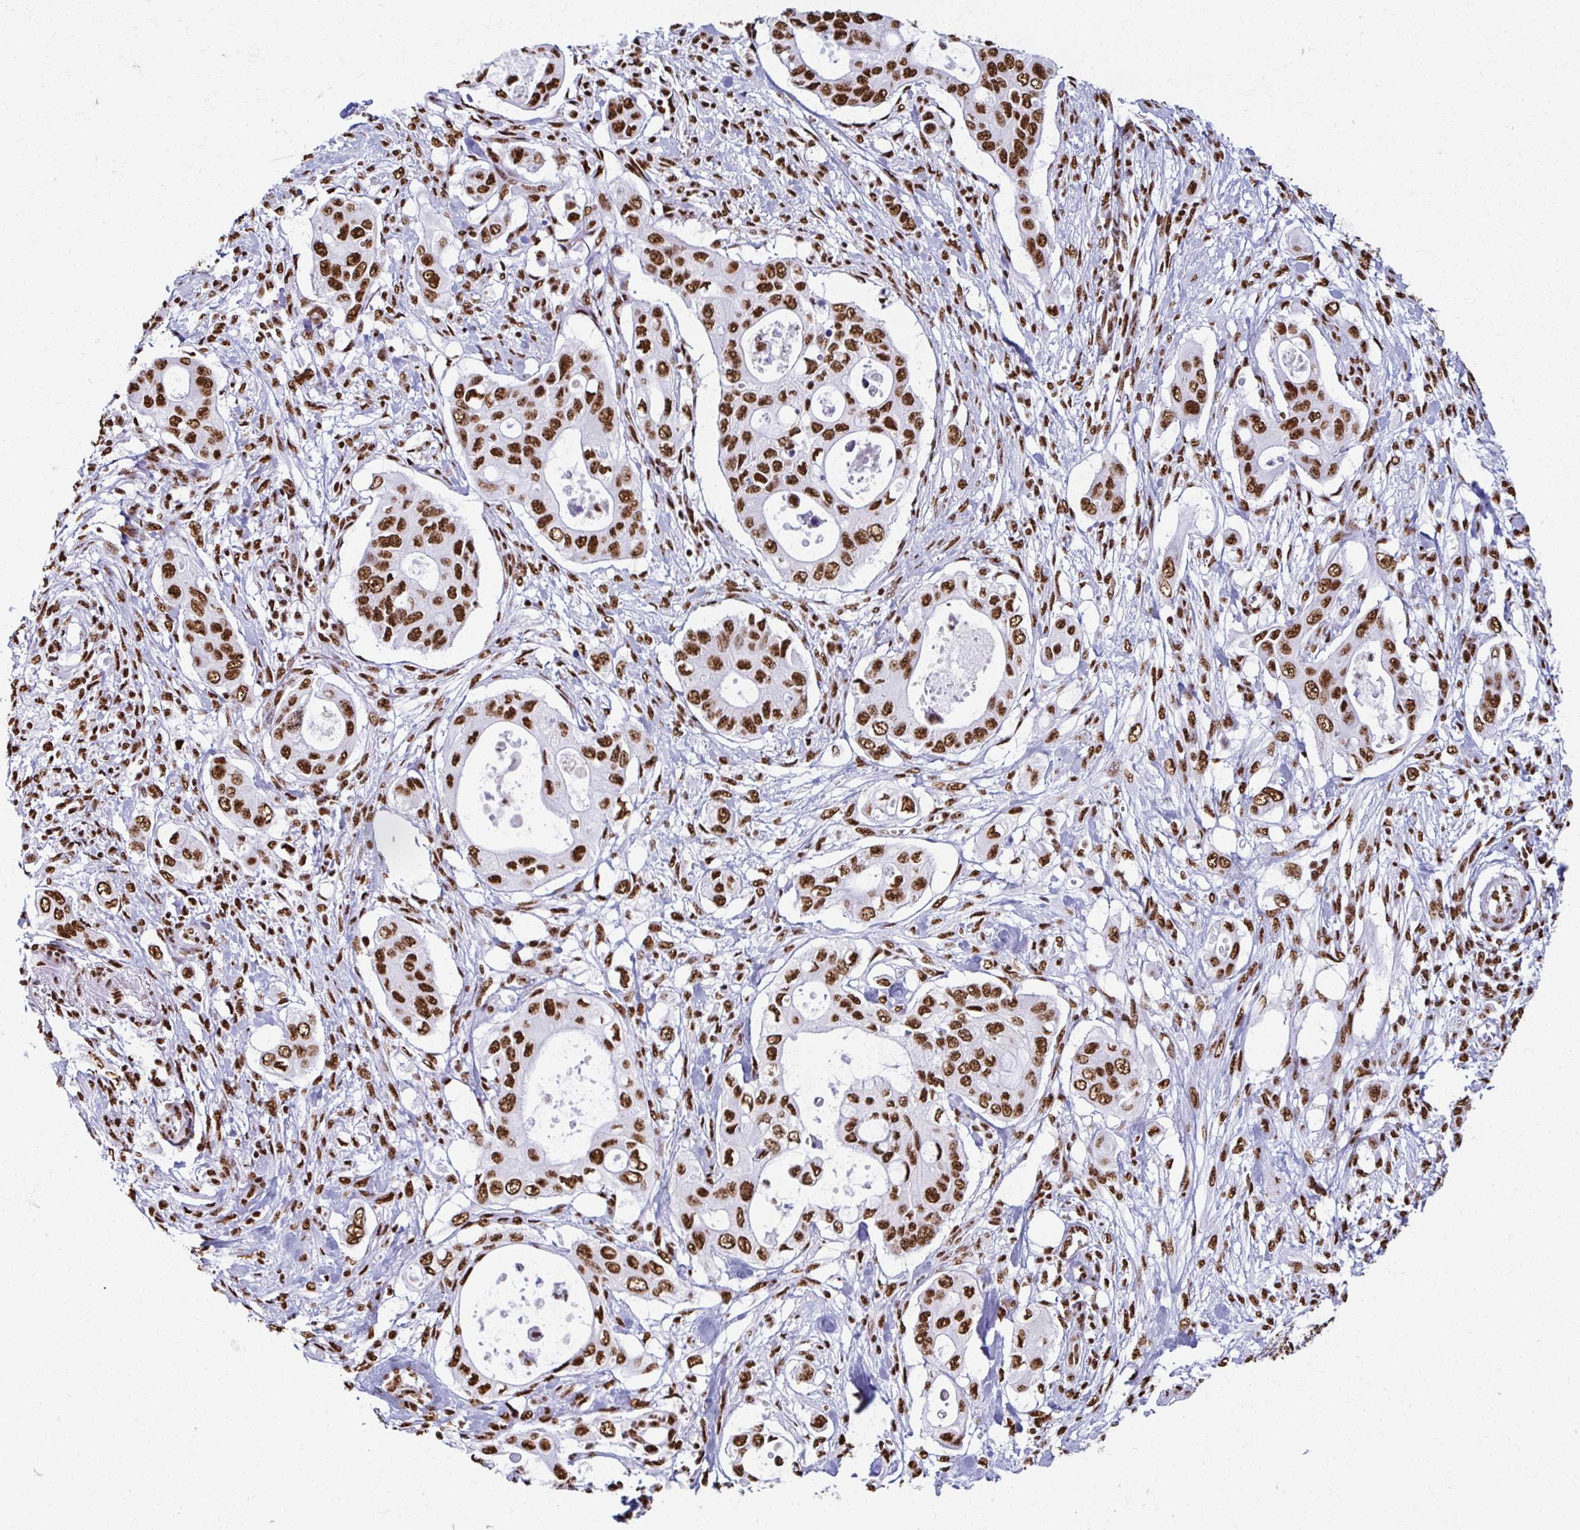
{"staining": {"intensity": "strong", "quantity": ">75%", "location": "nuclear"}, "tissue": "pancreatic cancer", "cell_type": "Tumor cells", "image_type": "cancer", "snomed": [{"axis": "morphology", "description": "Adenocarcinoma, NOS"}, {"axis": "topography", "description": "Pancreas"}], "caption": "Protein expression analysis of human adenocarcinoma (pancreatic) reveals strong nuclear positivity in approximately >75% of tumor cells.", "gene": "NONO", "patient": {"sex": "female", "age": 63}}